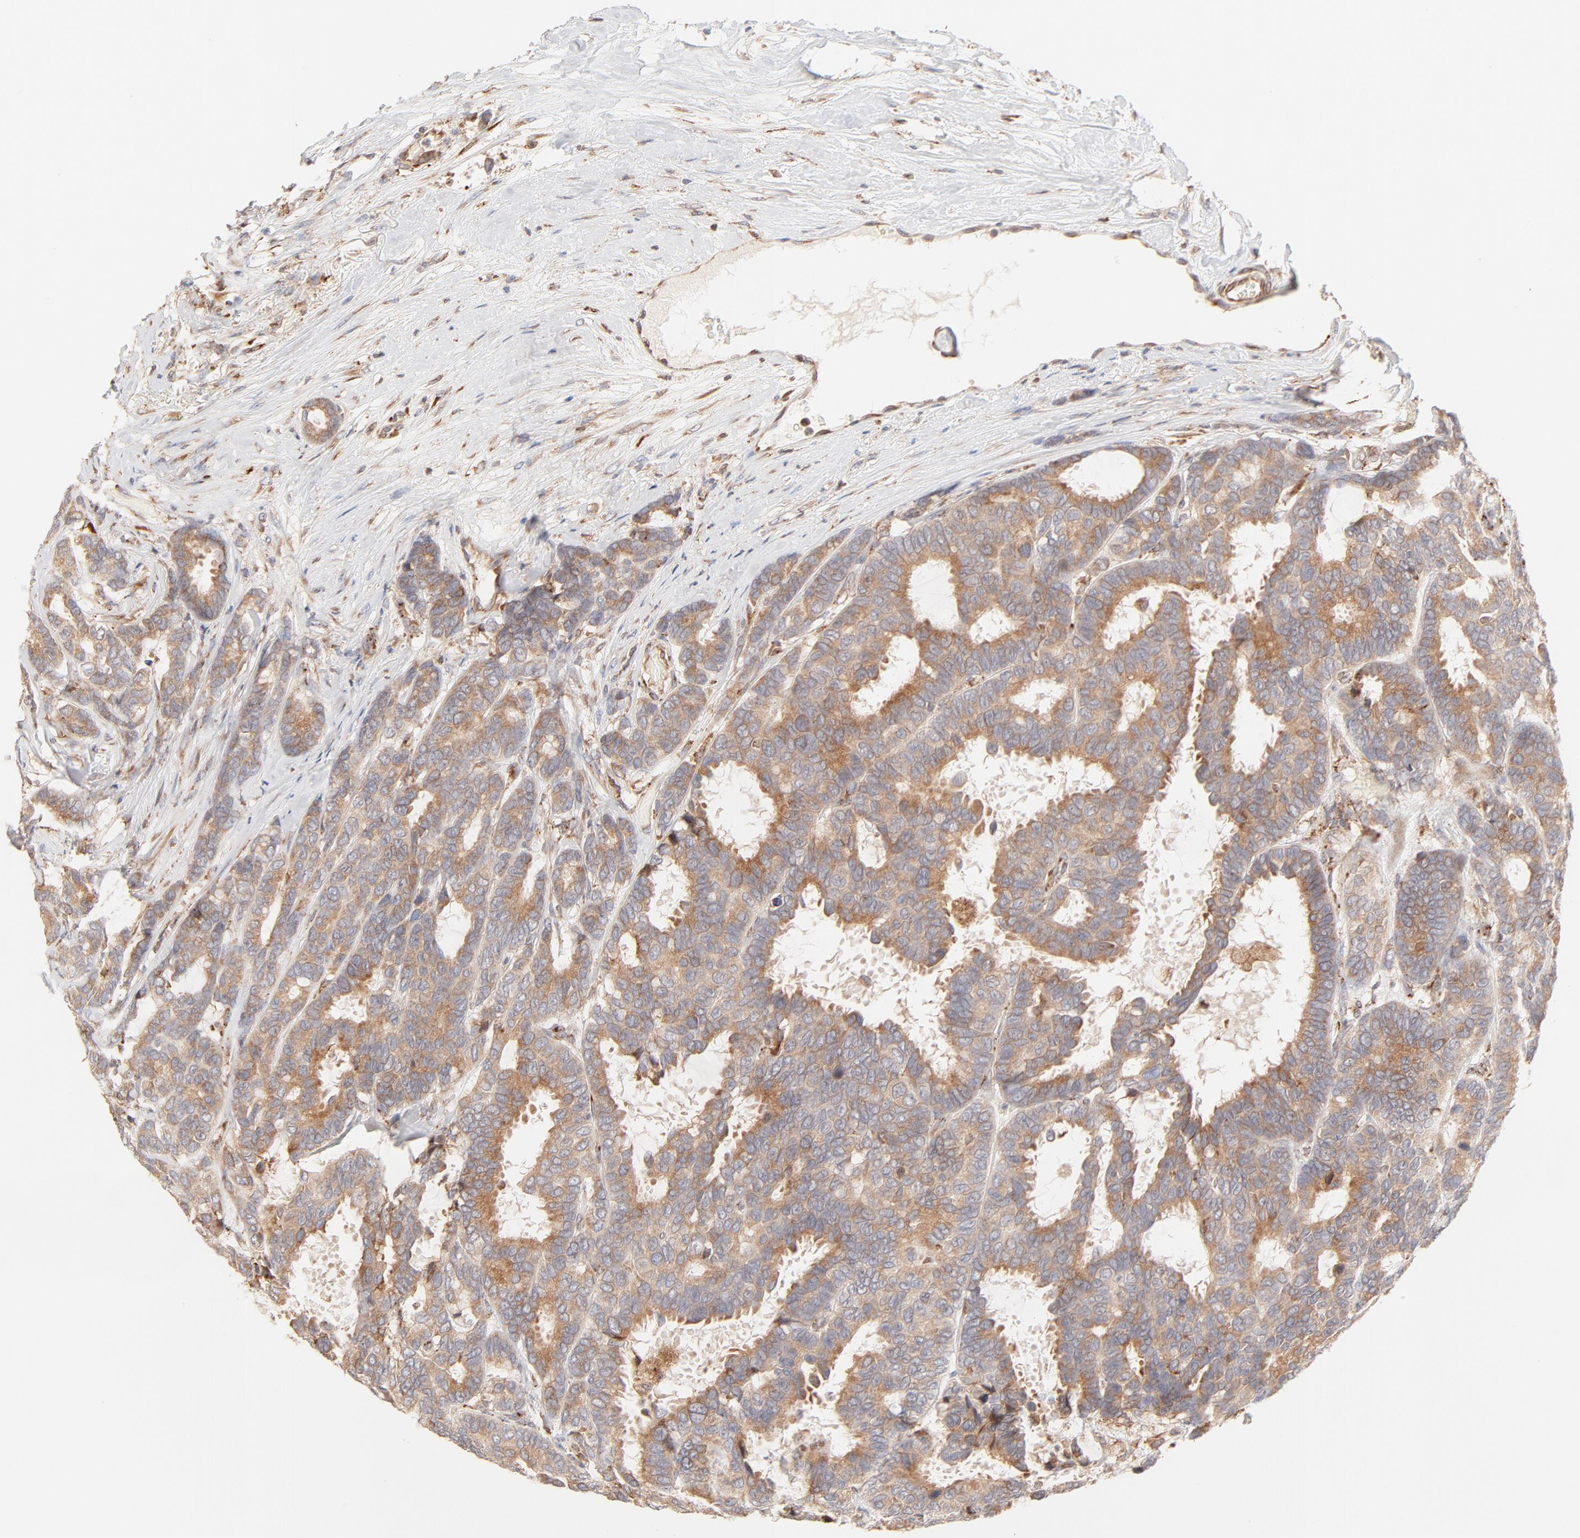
{"staining": {"intensity": "moderate", "quantity": ">75%", "location": "cytoplasmic/membranous"}, "tissue": "breast cancer", "cell_type": "Tumor cells", "image_type": "cancer", "snomed": [{"axis": "morphology", "description": "Duct carcinoma"}, {"axis": "topography", "description": "Breast"}], "caption": "IHC of infiltrating ductal carcinoma (breast) reveals medium levels of moderate cytoplasmic/membranous staining in approximately >75% of tumor cells. (brown staining indicates protein expression, while blue staining denotes nuclei).", "gene": "PARP12", "patient": {"sex": "female", "age": 87}}